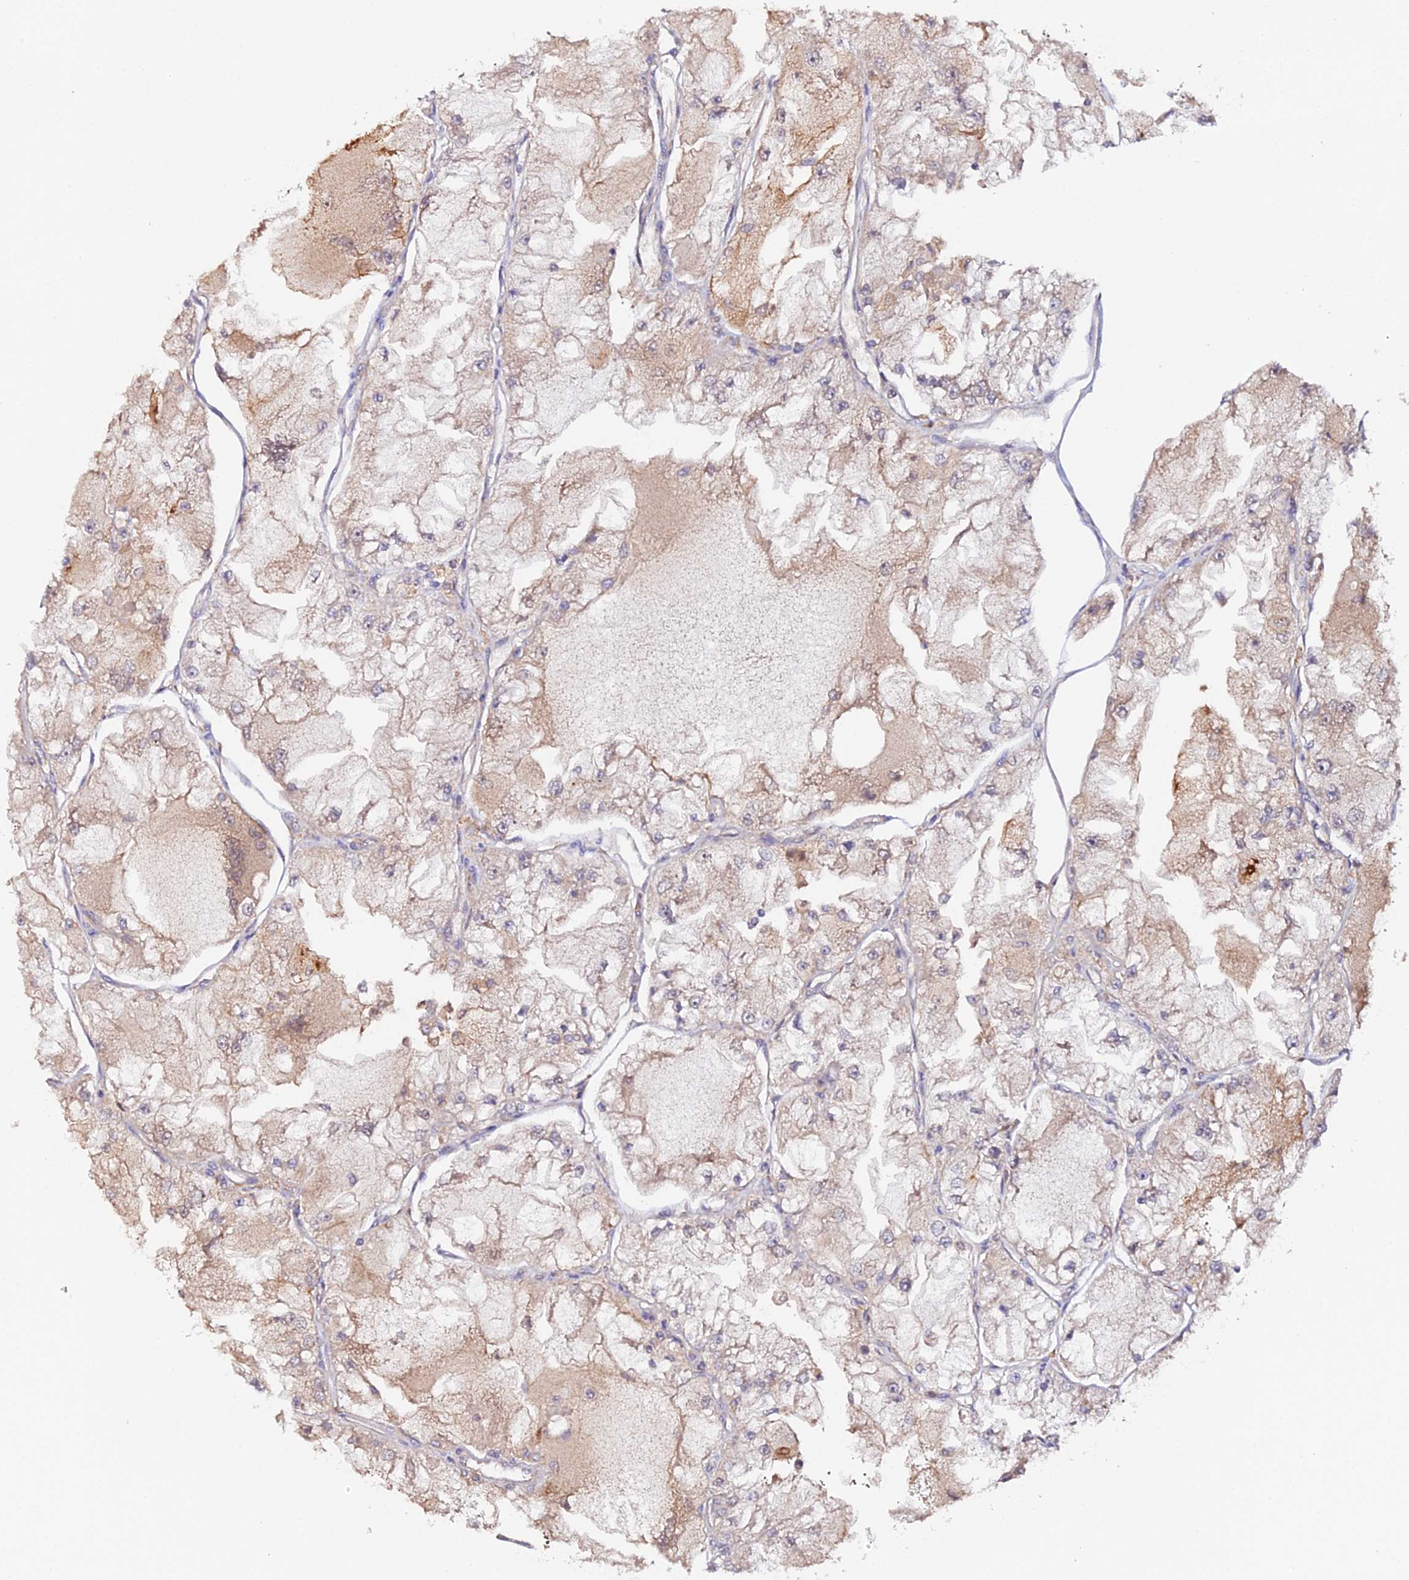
{"staining": {"intensity": "moderate", "quantity": "25%-75%", "location": "cytoplasmic/membranous"}, "tissue": "renal cancer", "cell_type": "Tumor cells", "image_type": "cancer", "snomed": [{"axis": "morphology", "description": "Adenocarcinoma, NOS"}, {"axis": "topography", "description": "Kidney"}], "caption": "Renal cancer (adenocarcinoma) stained with a protein marker reveals moderate staining in tumor cells.", "gene": "TRIM26", "patient": {"sex": "female", "age": 72}}